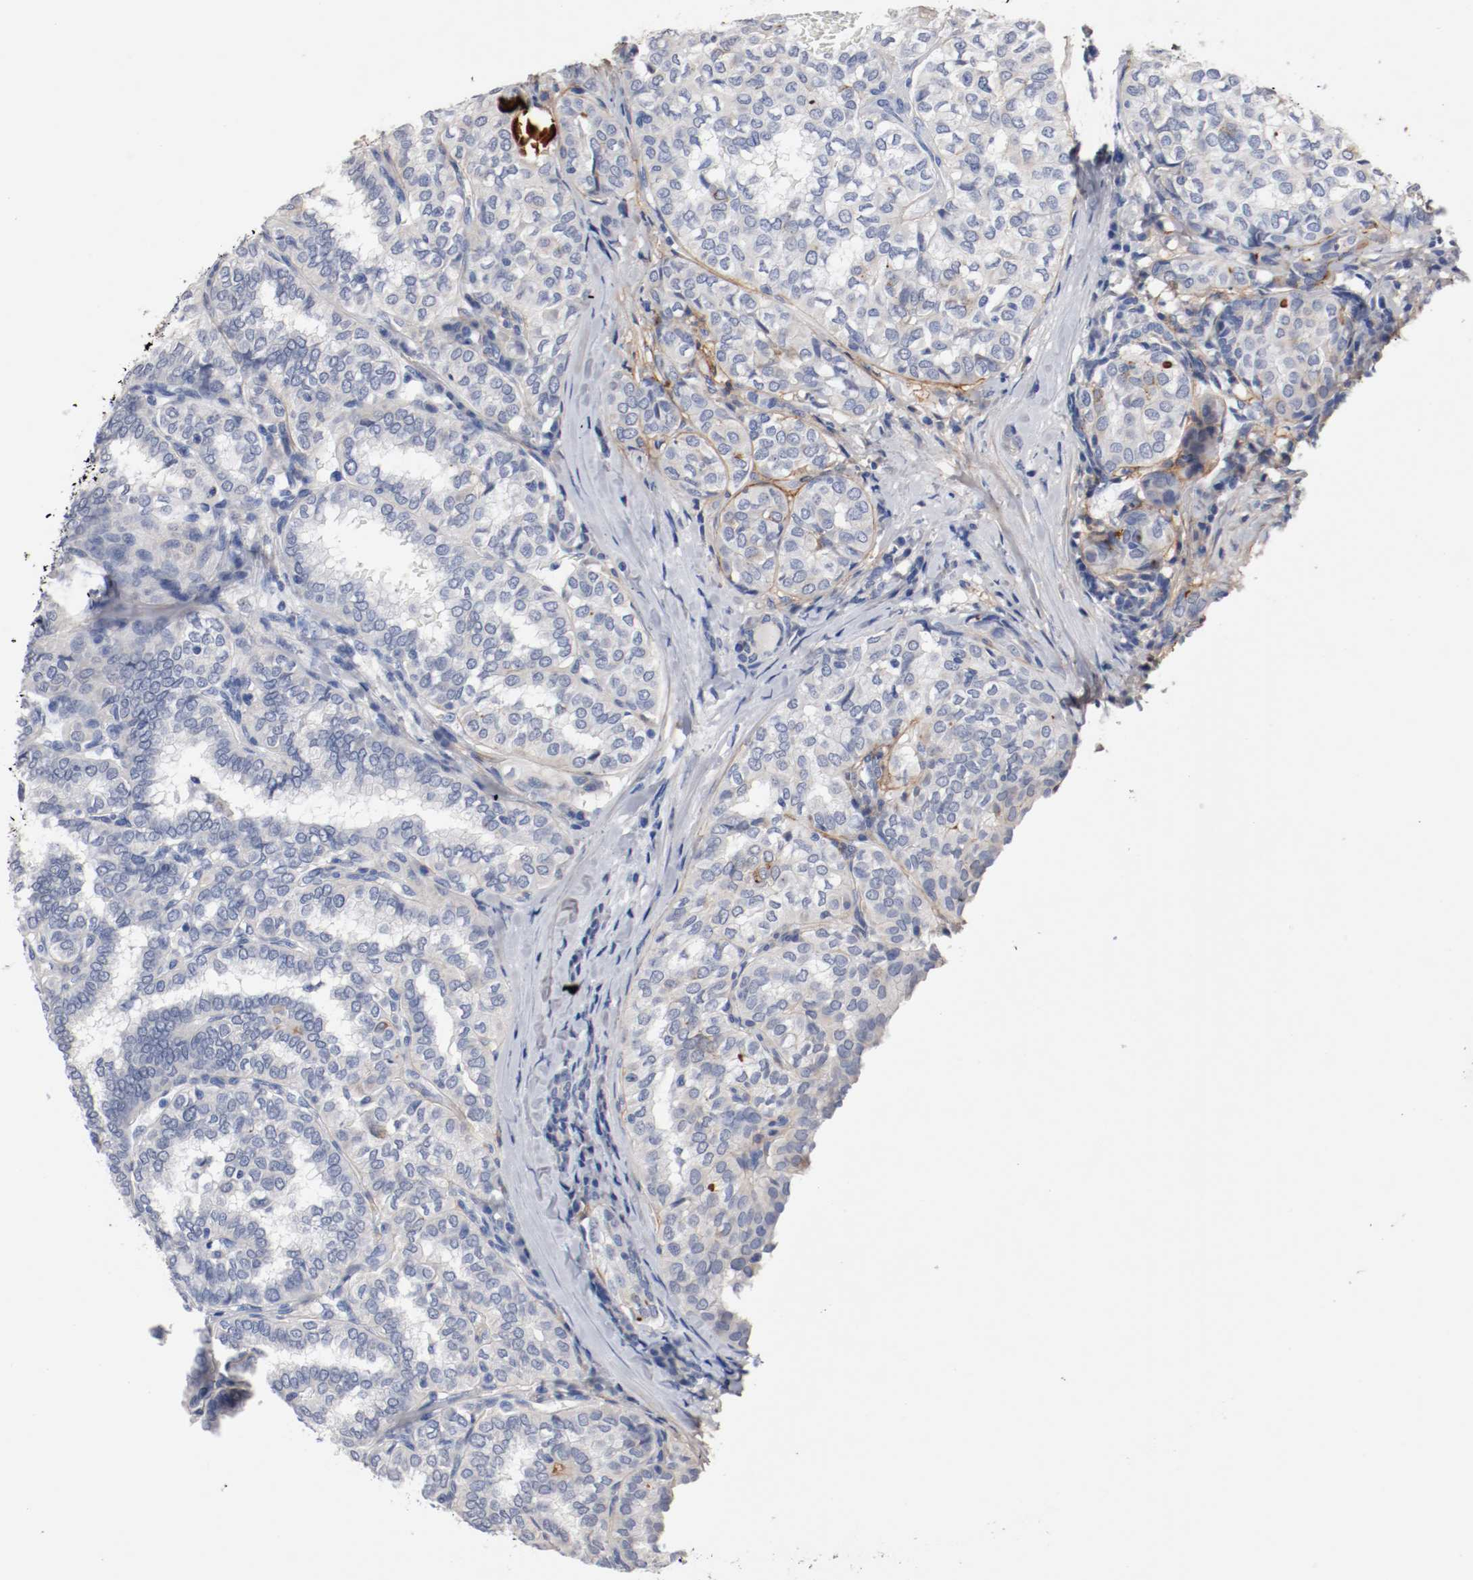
{"staining": {"intensity": "negative", "quantity": "none", "location": "none"}, "tissue": "thyroid cancer", "cell_type": "Tumor cells", "image_type": "cancer", "snomed": [{"axis": "morphology", "description": "Papillary adenocarcinoma, NOS"}, {"axis": "topography", "description": "Thyroid gland"}], "caption": "An immunohistochemistry image of thyroid cancer (papillary adenocarcinoma) is shown. There is no staining in tumor cells of thyroid cancer (papillary adenocarcinoma).", "gene": "TNC", "patient": {"sex": "female", "age": 30}}